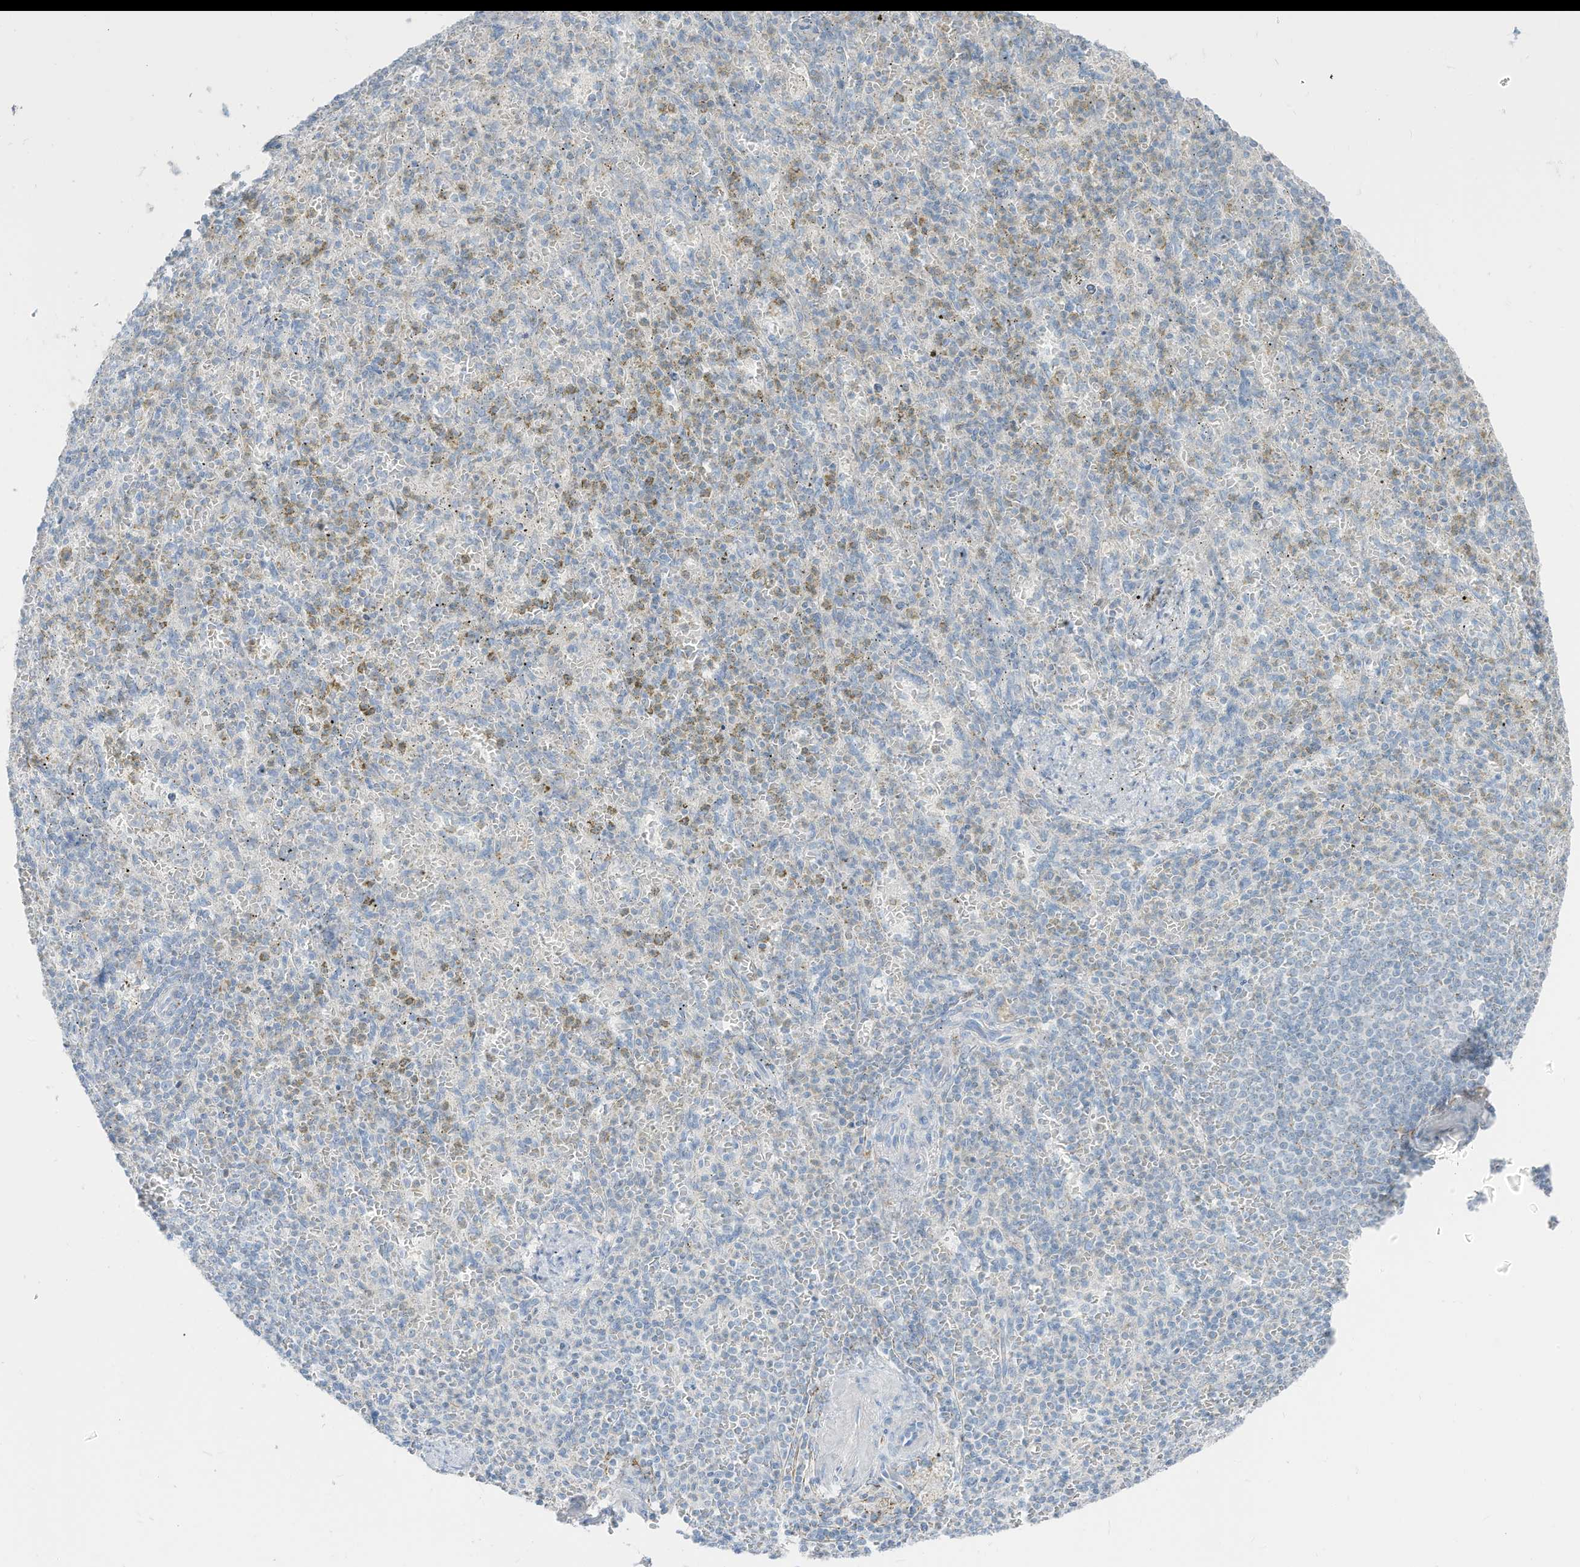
{"staining": {"intensity": "negative", "quantity": "none", "location": "none"}, "tissue": "spleen", "cell_type": "Cells in red pulp", "image_type": "normal", "snomed": [{"axis": "morphology", "description": "Normal tissue, NOS"}, {"axis": "topography", "description": "Spleen"}], "caption": "This is an IHC histopathology image of benign human spleen. There is no expression in cells in red pulp.", "gene": "ETHE1", "patient": {"sex": "female", "age": 74}}